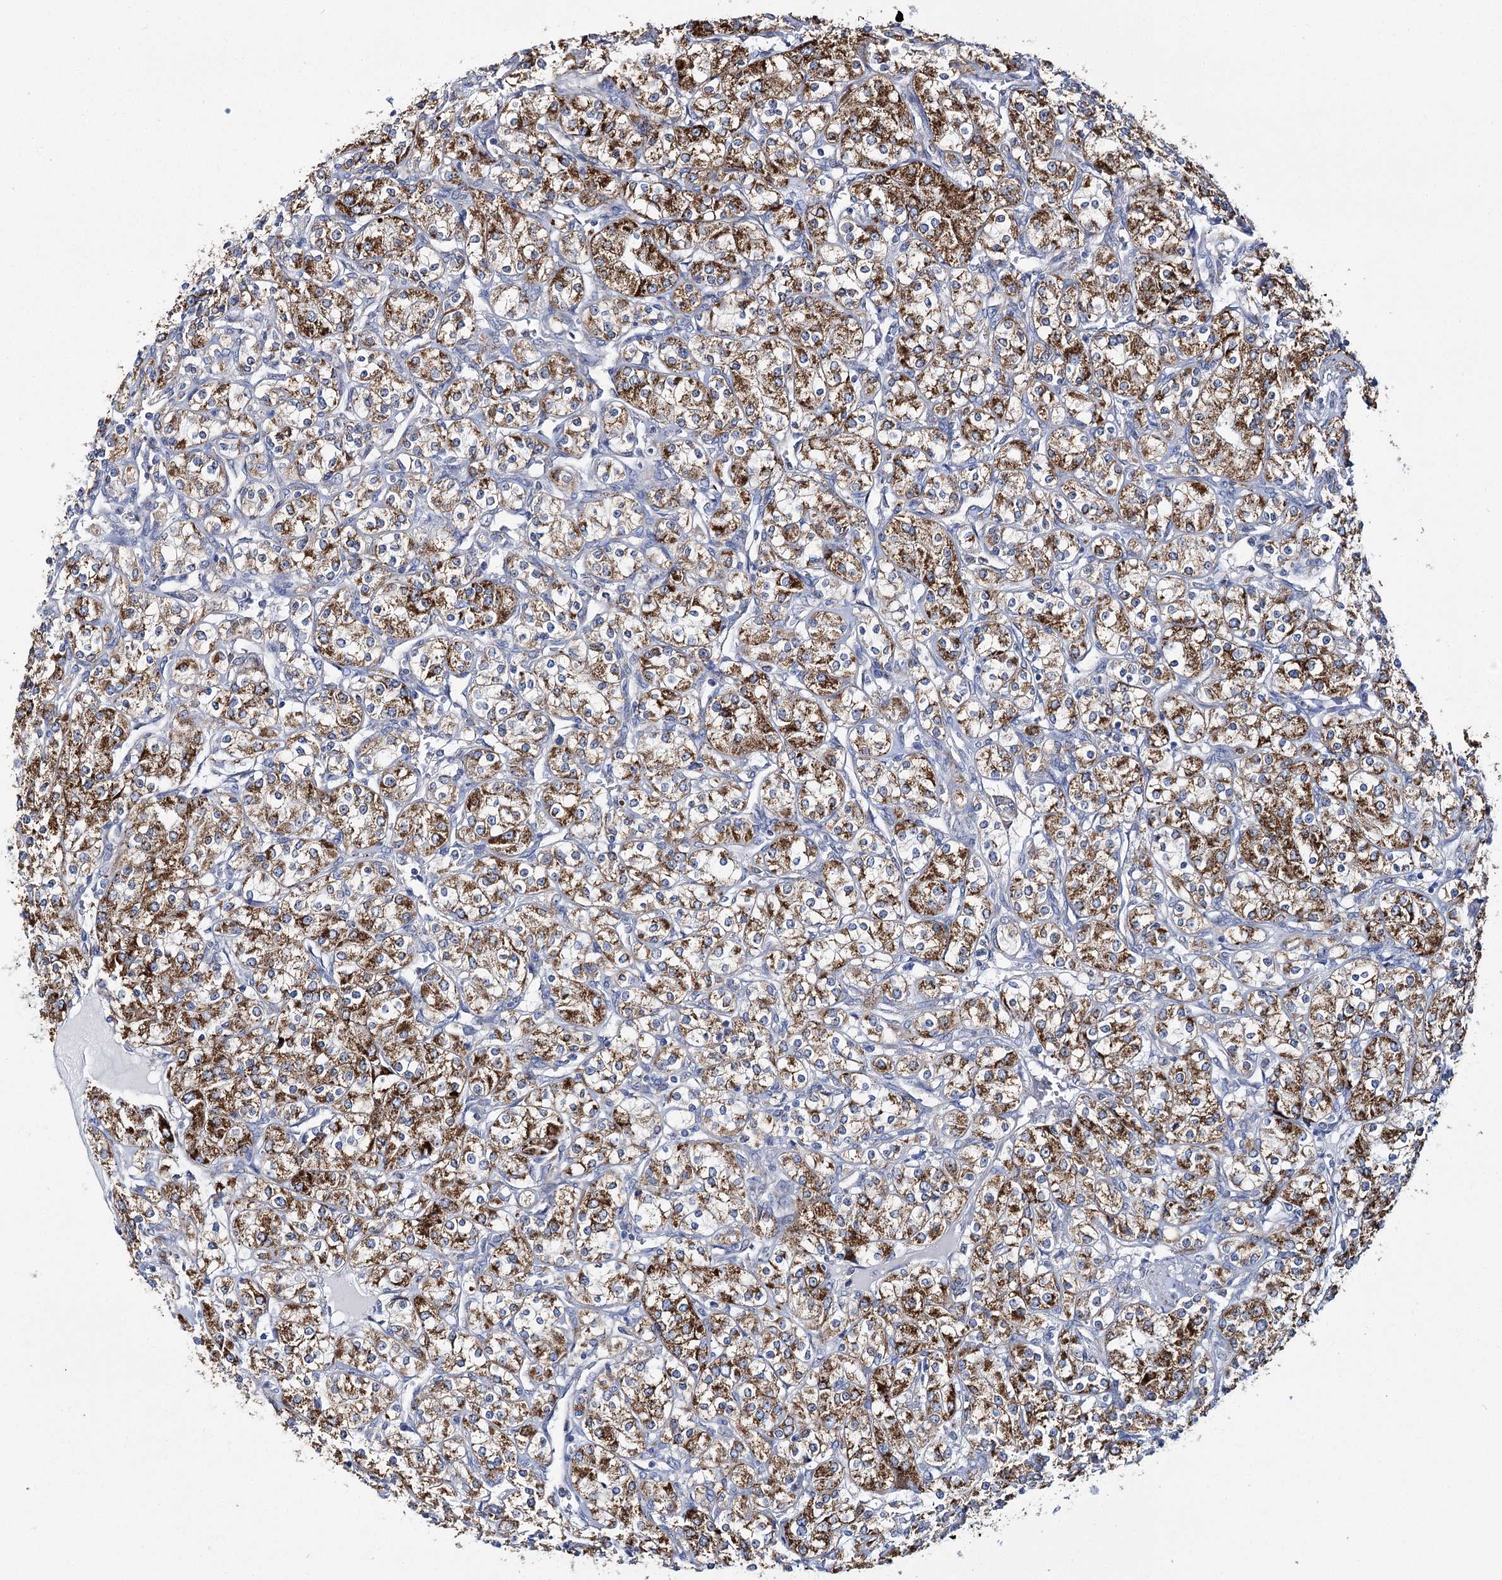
{"staining": {"intensity": "strong", "quantity": ">75%", "location": "cytoplasmic/membranous"}, "tissue": "renal cancer", "cell_type": "Tumor cells", "image_type": "cancer", "snomed": [{"axis": "morphology", "description": "Adenocarcinoma, NOS"}, {"axis": "topography", "description": "Kidney"}], "caption": "The image displays a brown stain indicating the presence of a protein in the cytoplasmic/membranous of tumor cells in renal cancer (adenocarcinoma). The protein of interest is shown in brown color, while the nuclei are stained blue.", "gene": "THUMPD3", "patient": {"sex": "male", "age": 77}}